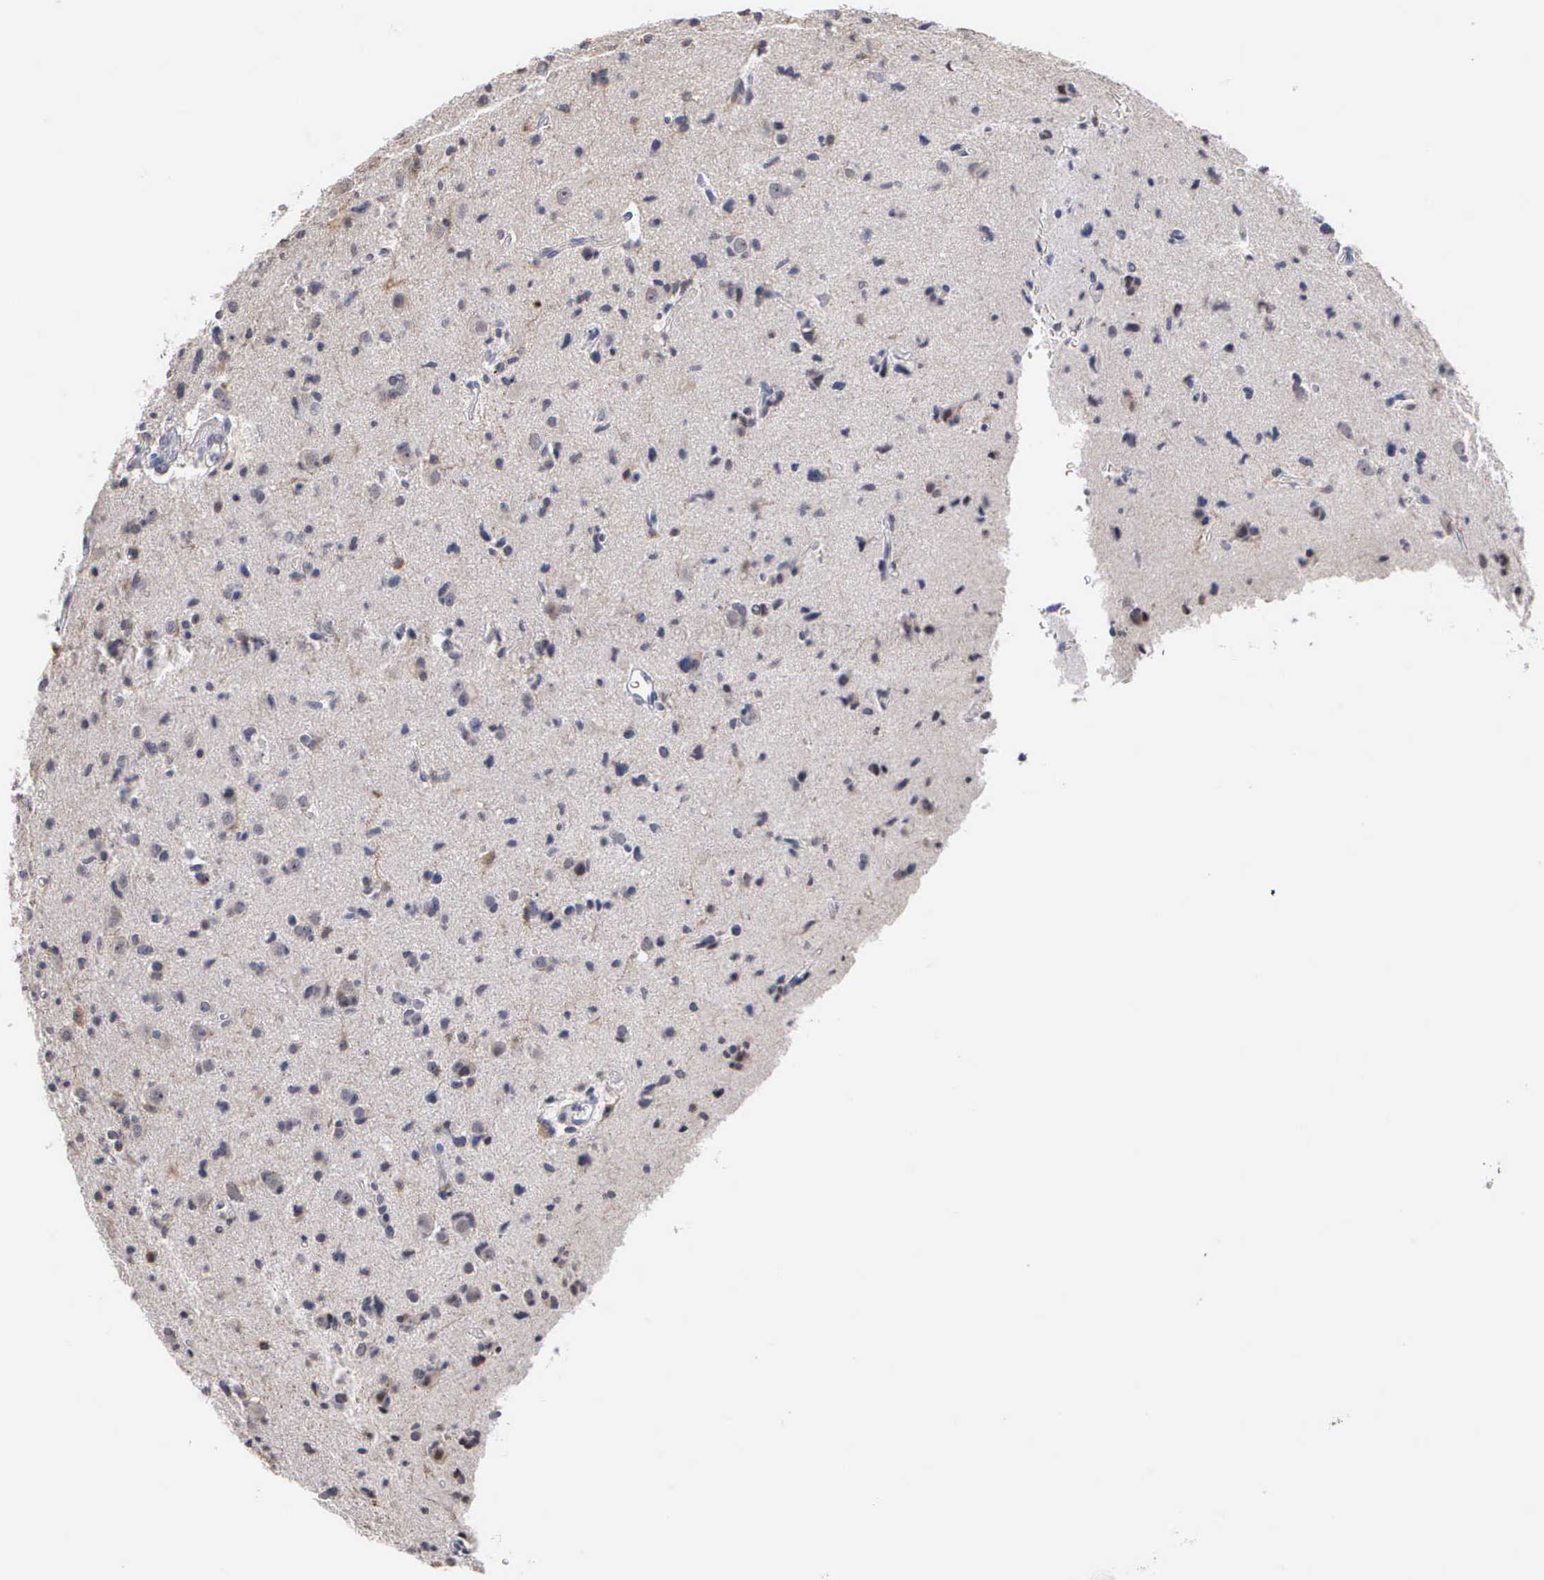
{"staining": {"intensity": "negative", "quantity": "none", "location": "none"}, "tissue": "glioma", "cell_type": "Tumor cells", "image_type": "cancer", "snomed": [{"axis": "morphology", "description": "Glioma, malignant, Low grade"}, {"axis": "topography", "description": "Brain"}], "caption": "Immunohistochemical staining of glioma shows no significant positivity in tumor cells. (DAB (3,3'-diaminobenzidine) IHC with hematoxylin counter stain).", "gene": "KDM6A", "patient": {"sex": "female", "age": 46}}